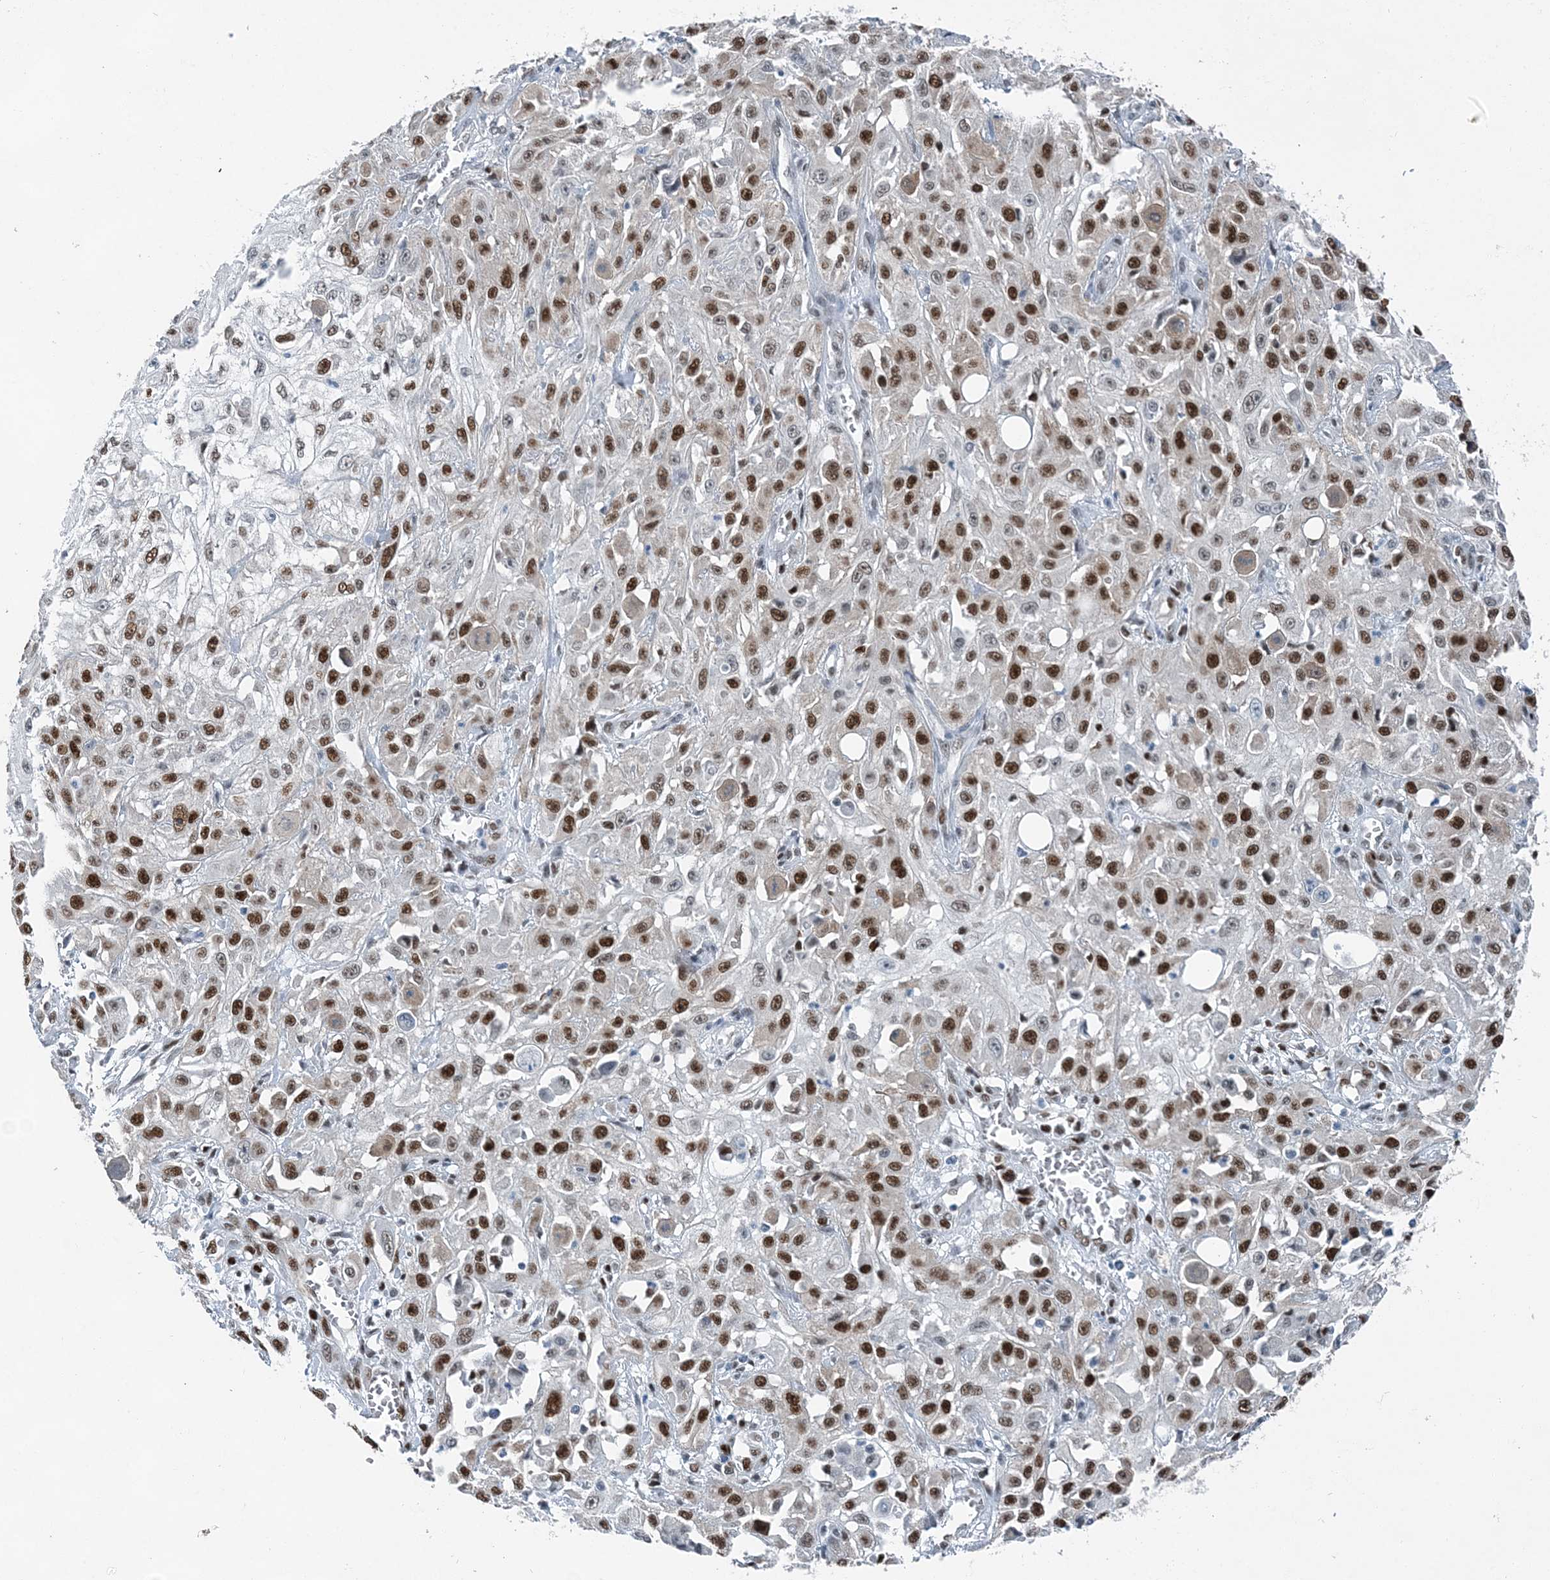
{"staining": {"intensity": "moderate", "quantity": ">75%", "location": "nuclear"}, "tissue": "skin cancer", "cell_type": "Tumor cells", "image_type": "cancer", "snomed": [{"axis": "morphology", "description": "Squamous cell carcinoma, NOS"}, {"axis": "morphology", "description": "Squamous cell carcinoma, metastatic, NOS"}, {"axis": "topography", "description": "Skin"}, {"axis": "topography", "description": "Lymph node"}], "caption": "Approximately >75% of tumor cells in human skin cancer (metastatic squamous cell carcinoma) display moderate nuclear protein positivity as visualized by brown immunohistochemical staining.", "gene": "HAT1", "patient": {"sex": "male", "age": 75}}